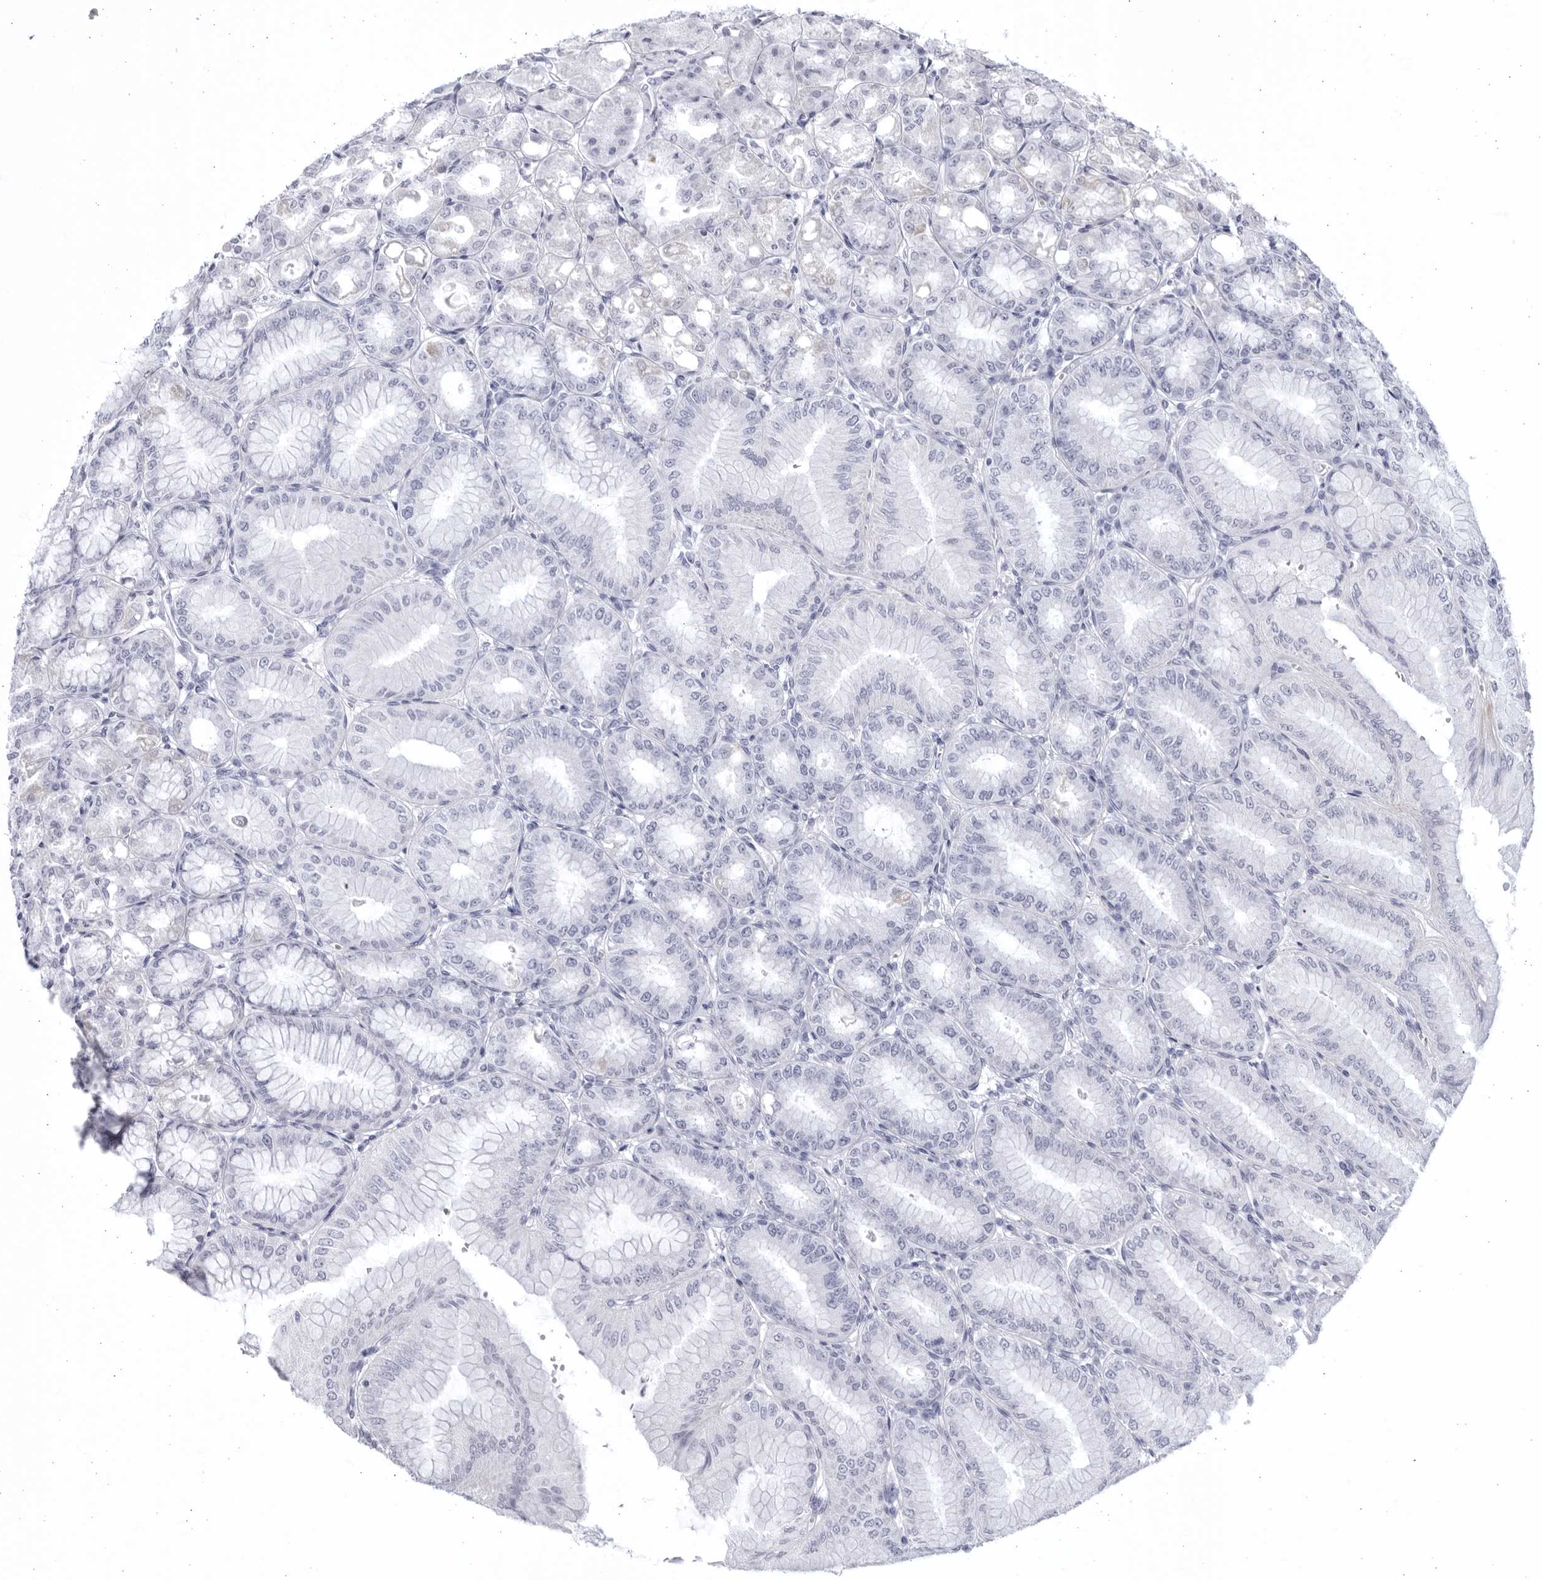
{"staining": {"intensity": "negative", "quantity": "none", "location": "none"}, "tissue": "stomach", "cell_type": "Glandular cells", "image_type": "normal", "snomed": [{"axis": "morphology", "description": "Normal tissue, NOS"}, {"axis": "topography", "description": "Stomach, lower"}], "caption": "The histopathology image displays no staining of glandular cells in normal stomach.", "gene": "CCDC181", "patient": {"sex": "male", "age": 71}}